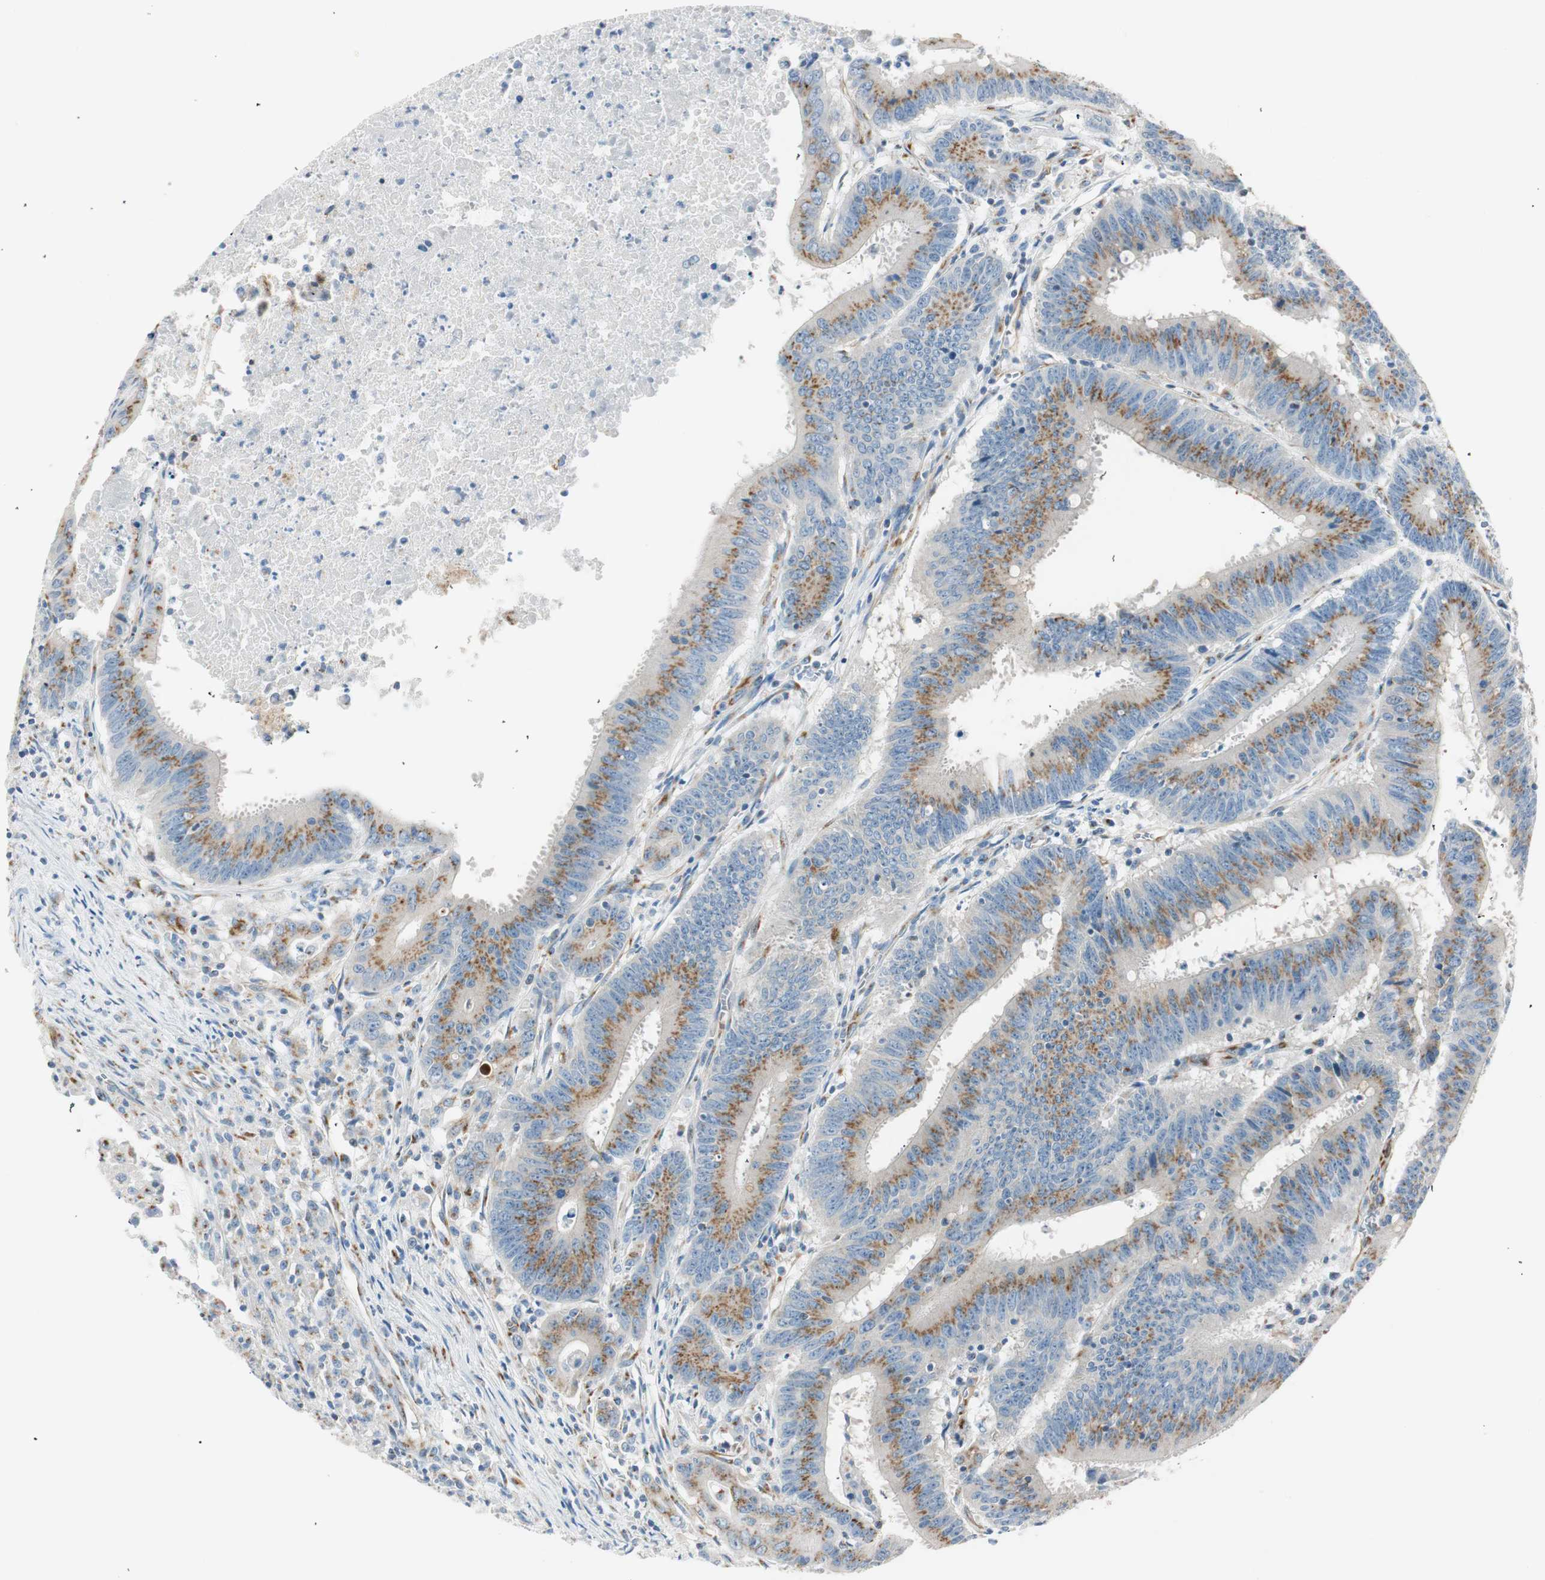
{"staining": {"intensity": "moderate", "quantity": ">75%", "location": "cytoplasmic/membranous"}, "tissue": "colorectal cancer", "cell_type": "Tumor cells", "image_type": "cancer", "snomed": [{"axis": "morphology", "description": "Adenocarcinoma, NOS"}, {"axis": "topography", "description": "Colon"}], "caption": "Moderate cytoplasmic/membranous expression for a protein is present in about >75% of tumor cells of colorectal adenocarcinoma using IHC.", "gene": "TMF1", "patient": {"sex": "male", "age": 45}}